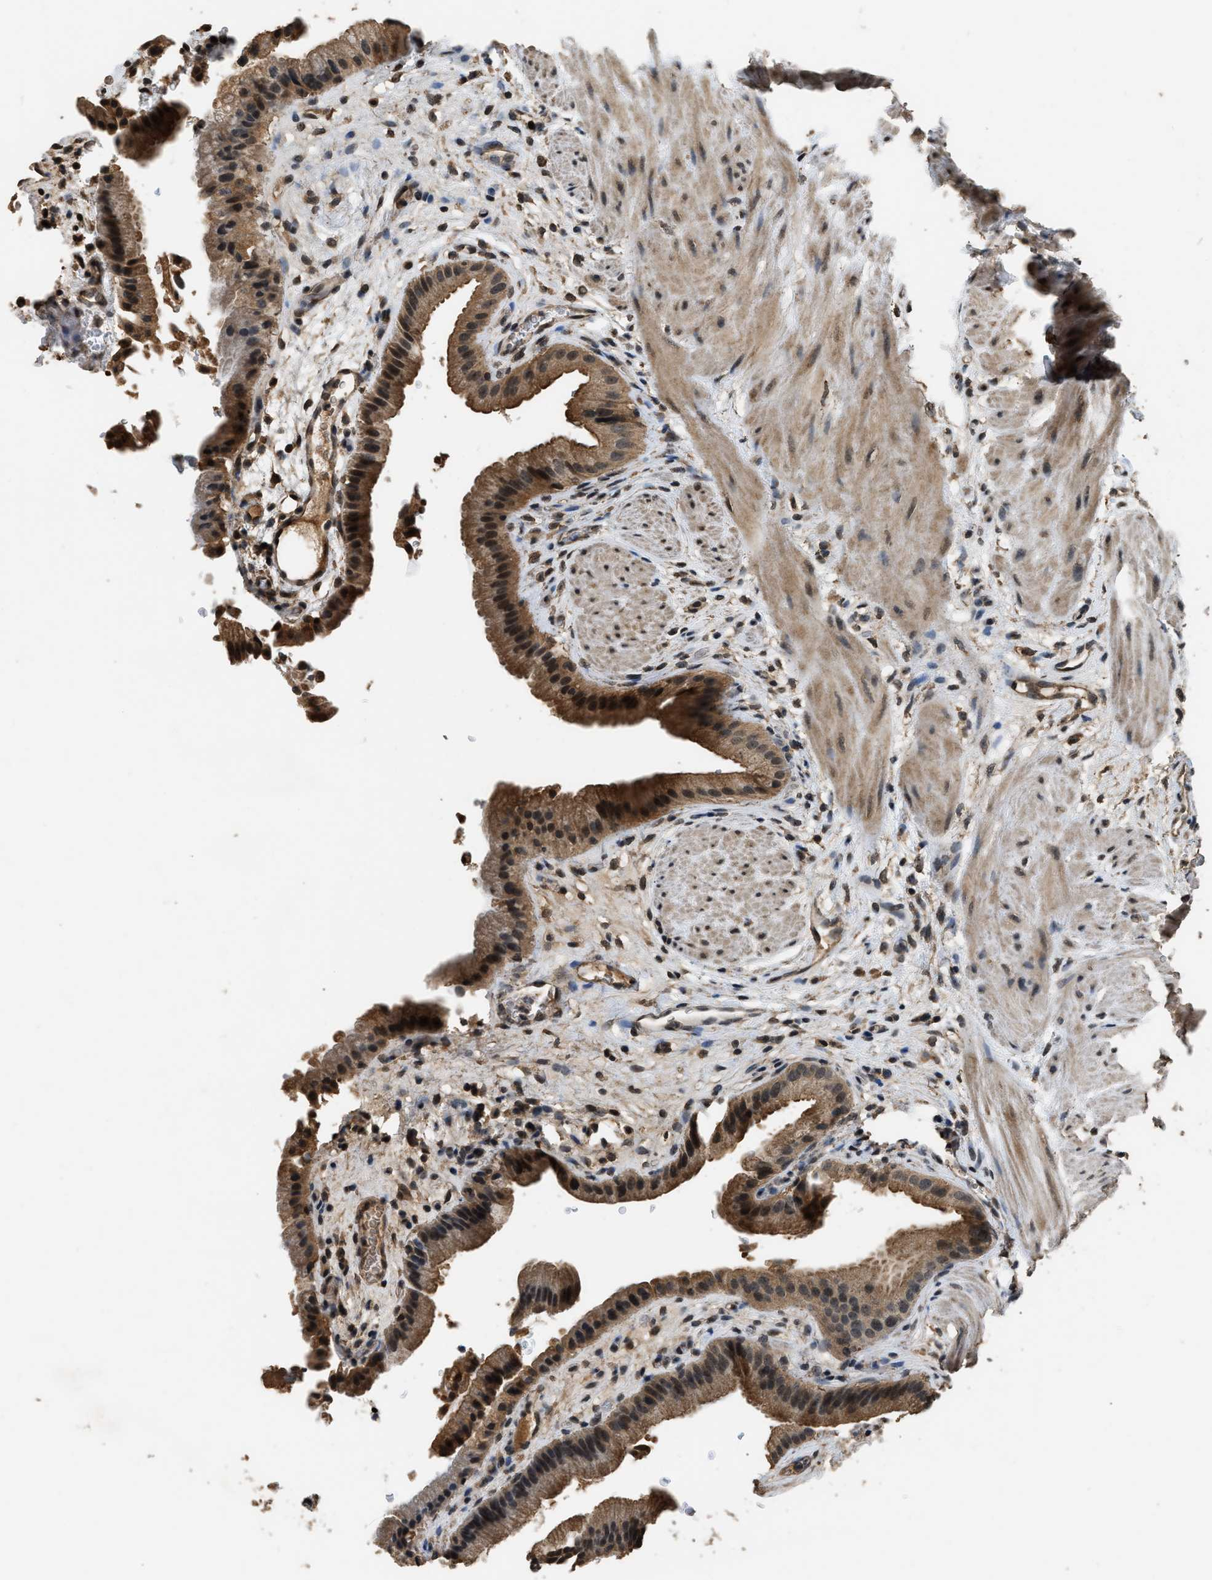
{"staining": {"intensity": "moderate", "quantity": ">75%", "location": "cytoplasmic/membranous,nuclear"}, "tissue": "gallbladder", "cell_type": "Glandular cells", "image_type": "normal", "snomed": [{"axis": "morphology", "description": "Normal tissue, NOS"}, {"axis": "topography", "description": "Gallbladder"}], "caption": "The image displays staining of benign gallbladder, revealing moderate cytoplasmic/membranous,nuclear protein expression (brown color) within glandular cells. (DAB IHC with brightfield microscopy, high magnification).", "gene": "DENND6B", "patient": {"sex": "male", "age": 49}}